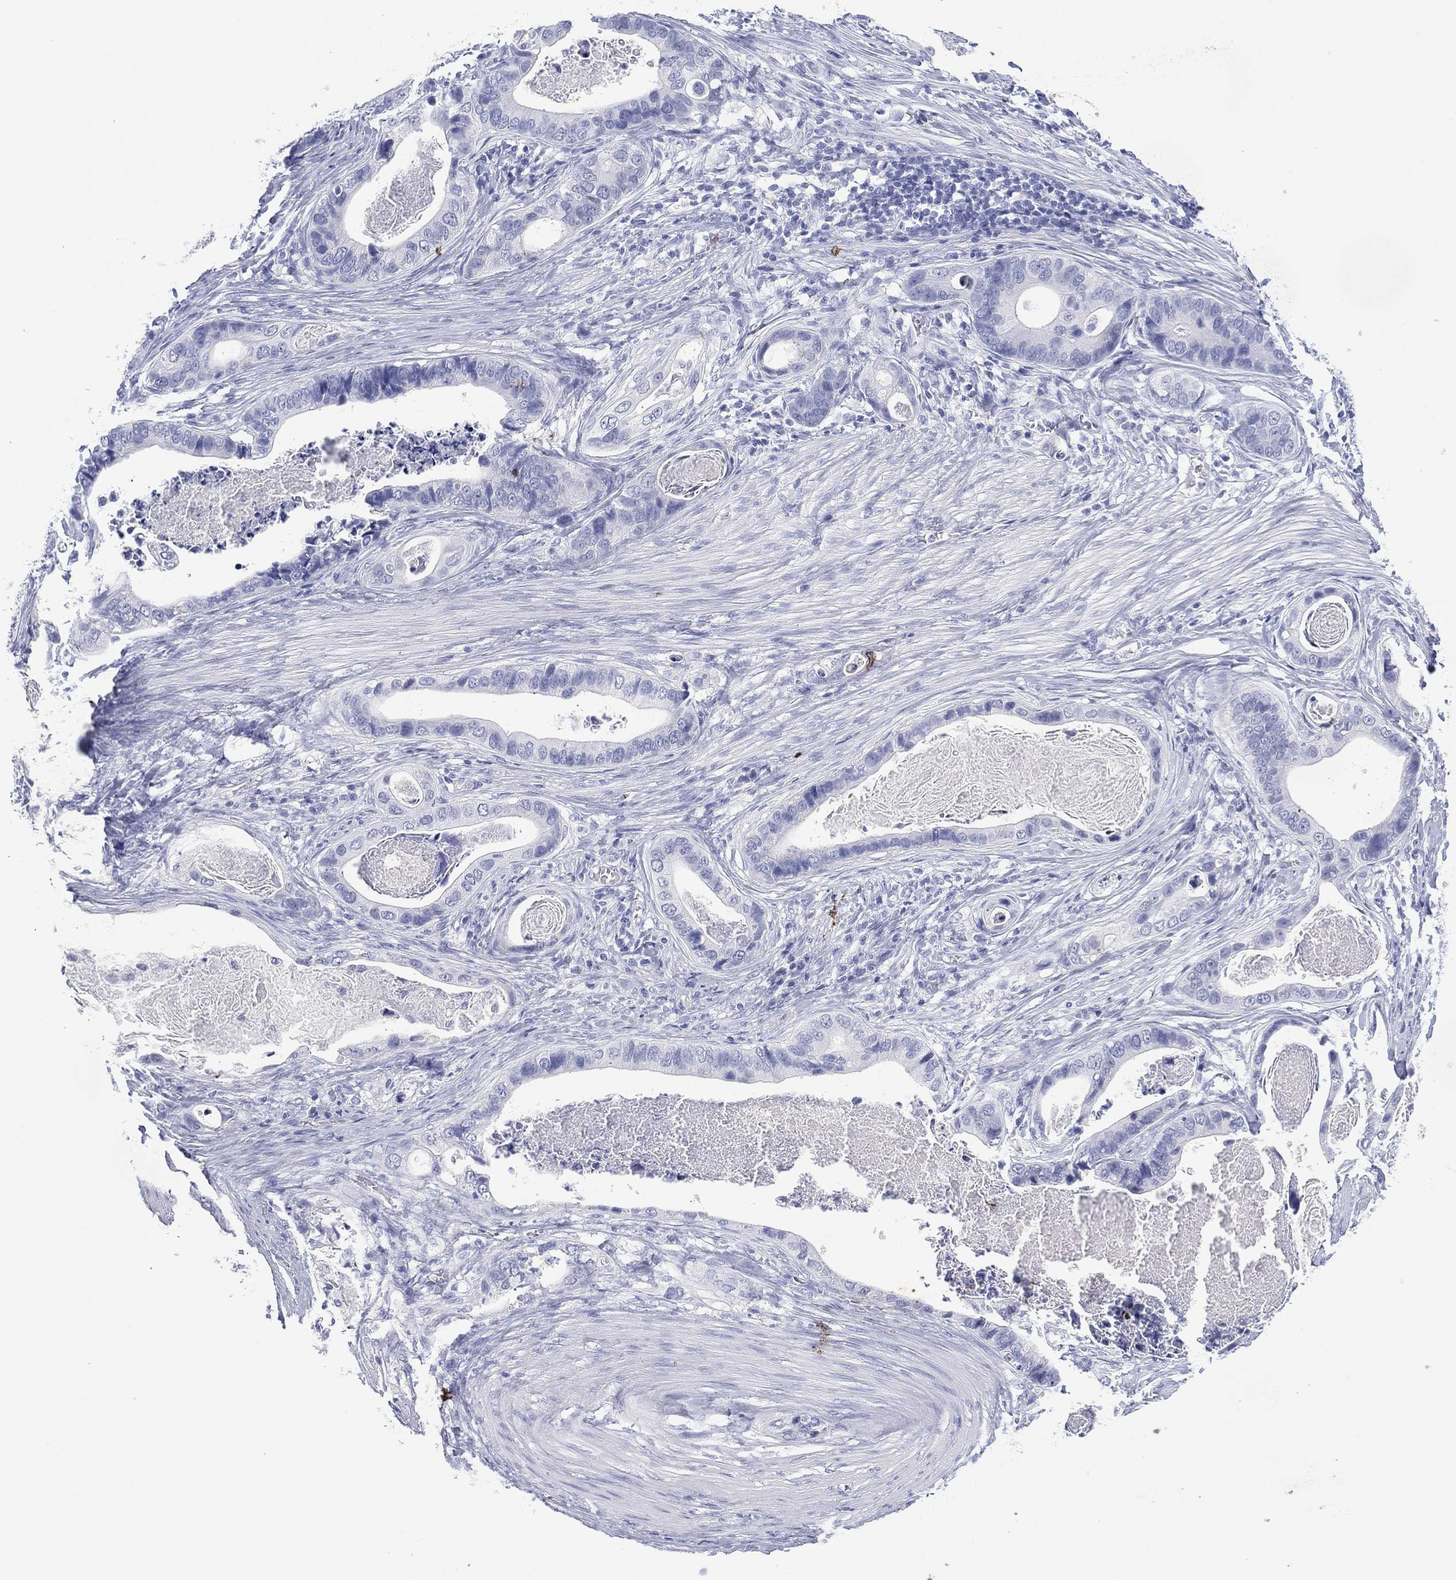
{"staining": {"intensity": "negative", "quantity": "none", "location": "none"}, "tissue": "stomach cancer", "cell_type": "Tumor cells", "image_type": "cancer", "snomed": [{"axis": "morphology", "description": "Adenocarcinoma, NOS"}, {"axis": "topography", "description": "Stomach"}], "caption": "Immunohistochemistry histopathology image of stomach cancer stained for a protein (brown), which exhibits no staining in tumor cells.", "gene": "DSG1", "patient": {"sex": "male", "age": 84}}